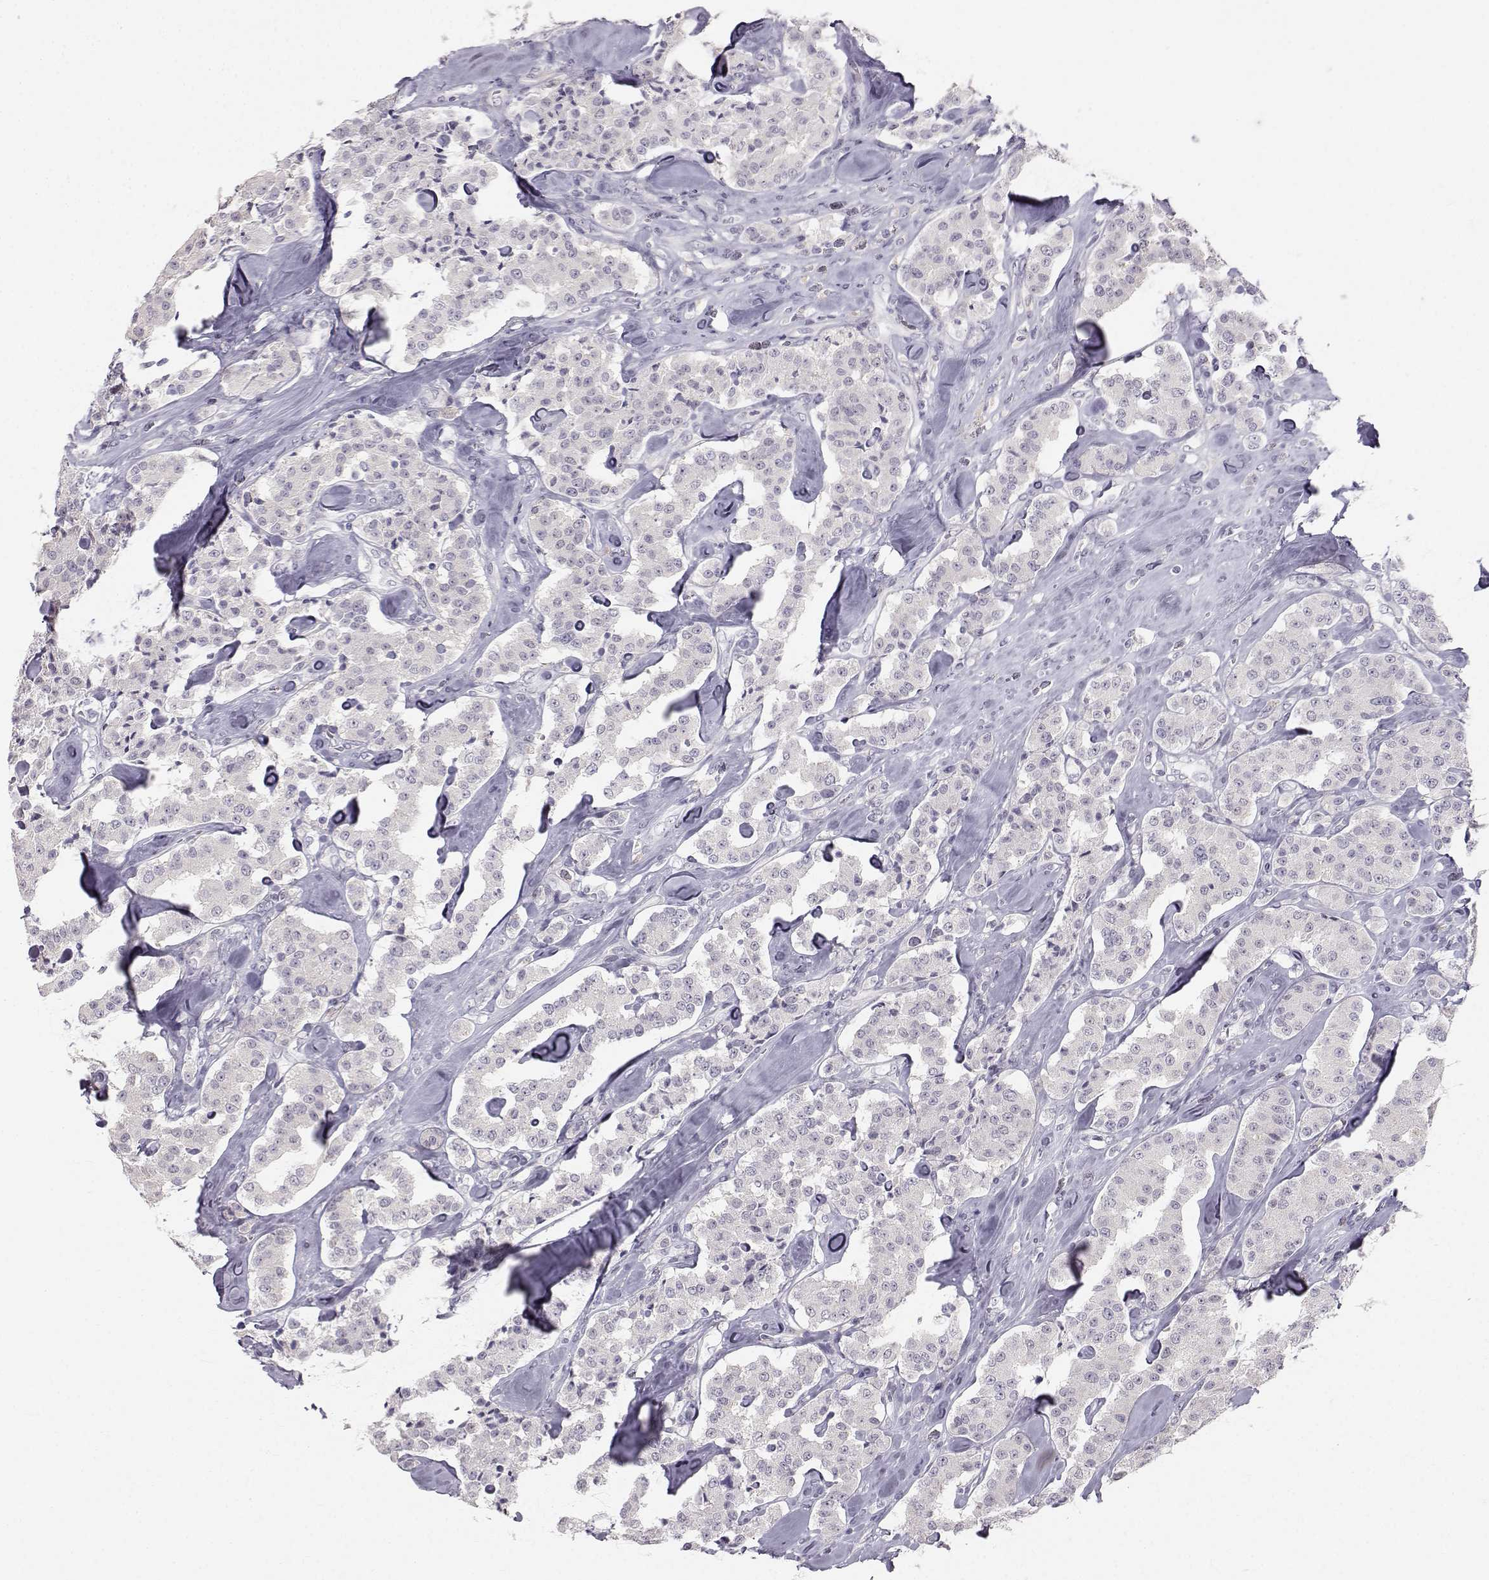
{"staining": {"intensity": "negative", "quantity": "none", "location": "none"}, "tissue": "carcinoid", "cell_type": "Tumor cells", "image_type": "cancer", "snomed": [{"axis": "morphology", "description": "Carcinoid, malignant, NOS"}, {"axis": "topography", "description": "Pancreas"}], "caption": "DAB (3,3'-diaminobenzidine) immunohistochemical staining of human carcinoid exhibits no significant staining in tumor cells. (DAB immunohistochemistry, high magnification).", "gene": "ZNF185", "patient": {"sex": "male", "age": 41}}